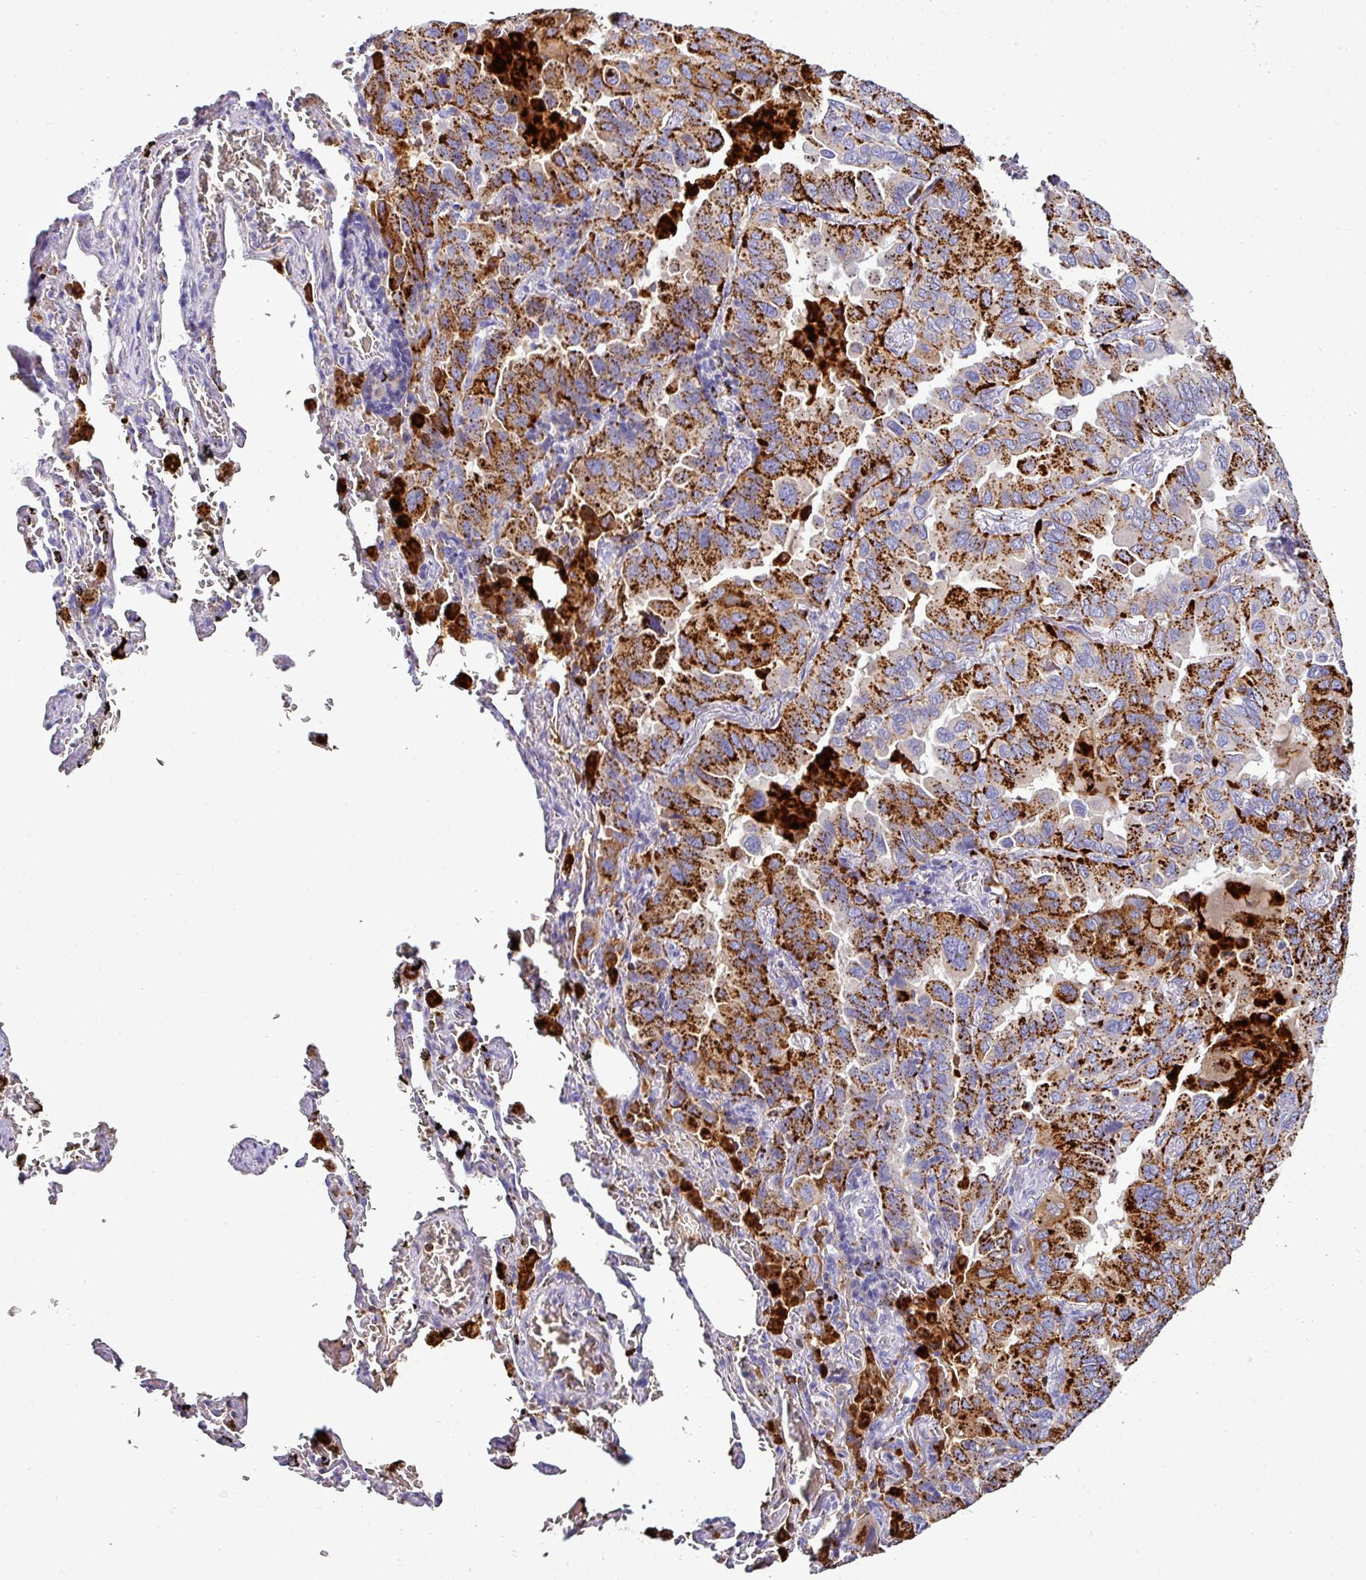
{"staining": {"intensity": "strong", "quantity": ">75%", "location": "cytoplasmic/membranous"}, "tissue": "lung cancer", "cell_type": "Tumor cells", "image_type": "cancer", "snomed": [{"axis": "morphology", "description": "Adenocarcinoma, NOS"}, {"axis": "topography", "description": "Lung"}], "caption": "Strong cytoplasmic/membranous expression is present in about >75% of tumor cells in adenocarcinoma (lung).", "gene": "NAPSA", "patient": {"sex": "male", "age": 64}}